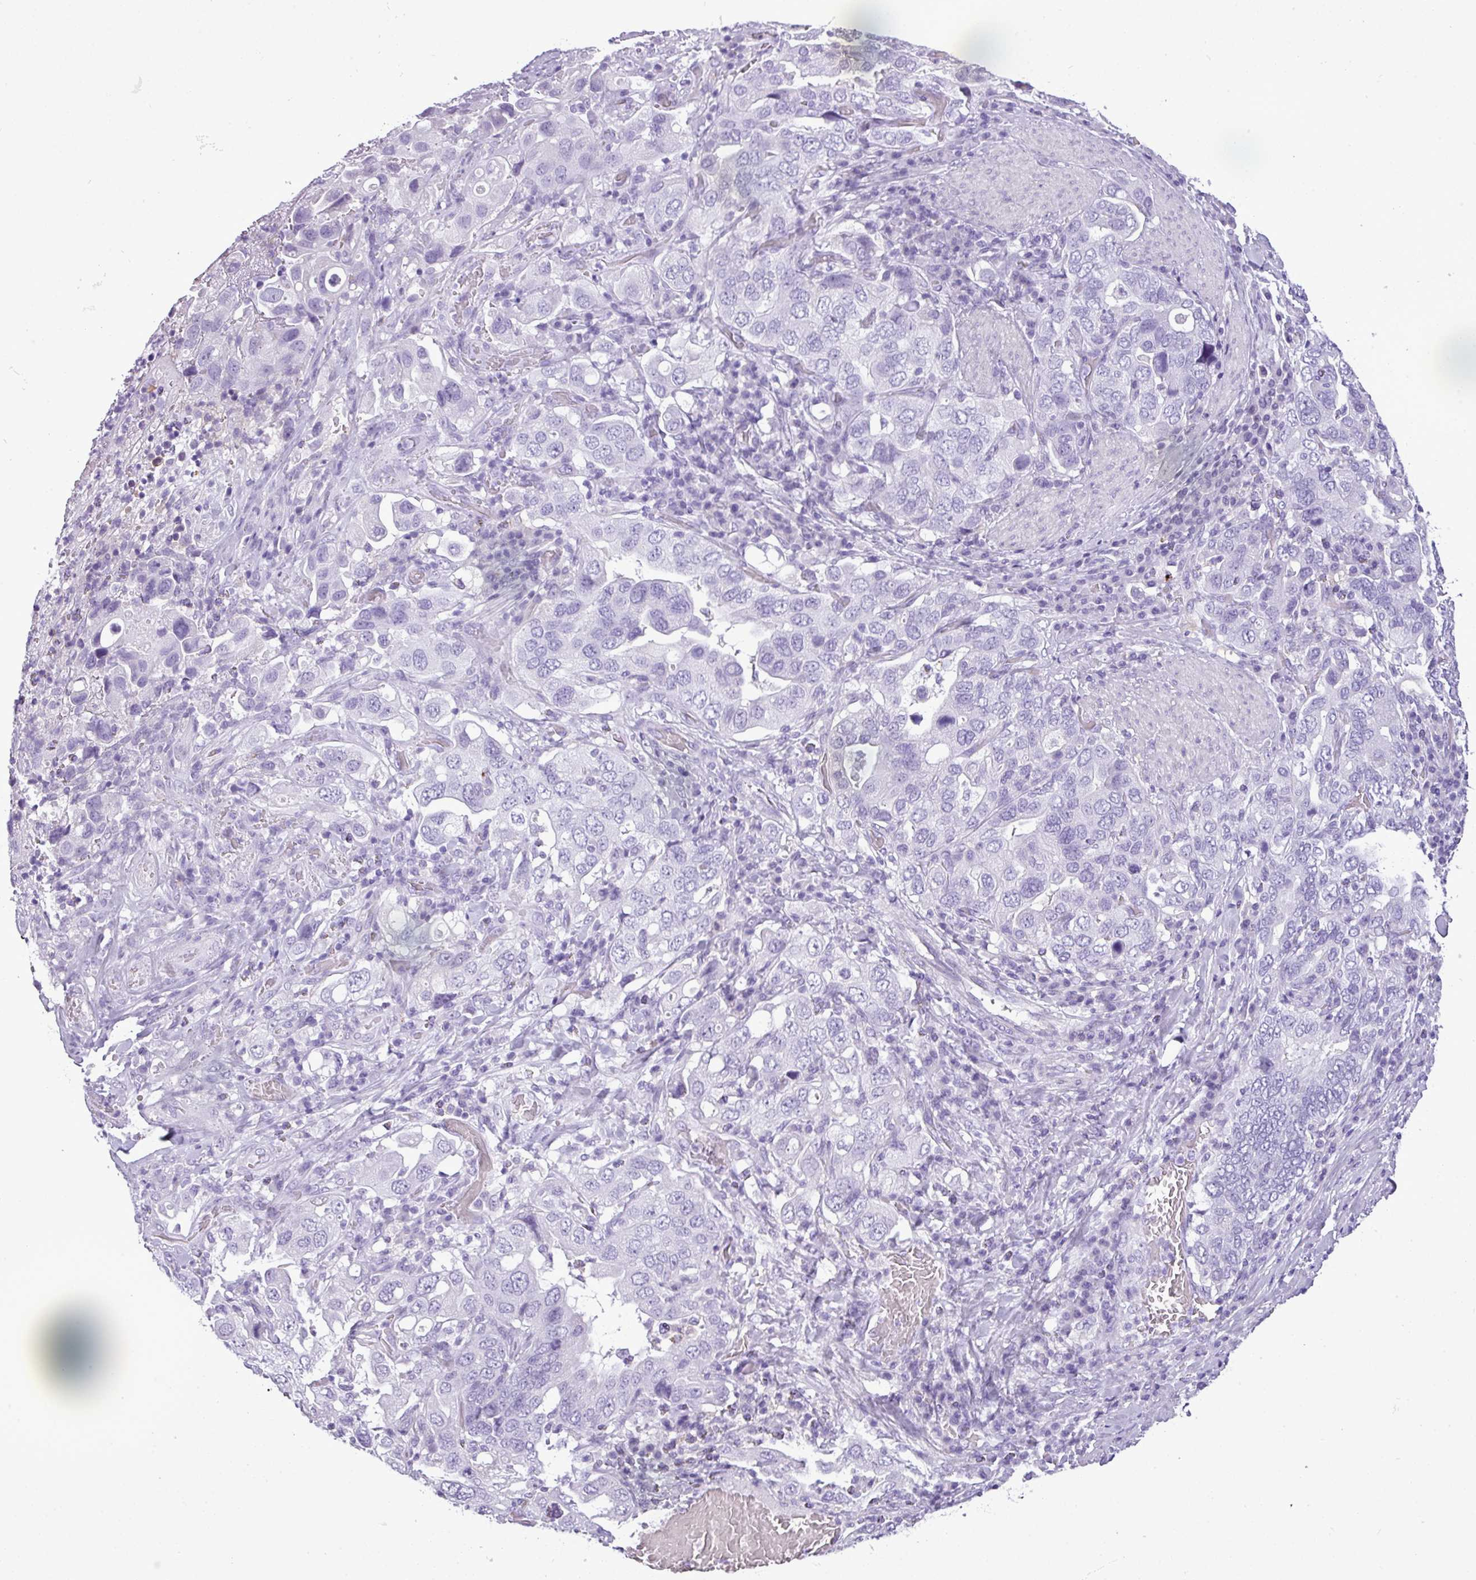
{"staining": {"intensity": "negative", "quantity": "none", "location": "none"}, "tissue": "stomach cancer", "cell_type": "Tumor cells", "image_type": "cancer", "snomed": [{"axis": "morphology", "description": "Adenocarcinoma, NOS"}, {"axis": "topography", "description": "Stomach, upper"}], "caption": "A photomicrograph of human adenocarcinoma (stomach) is negative for staining in tumor cells. Brightfield microscopy of immunohistochemistry (IHC) stained with DAB (3,3'-diaminobenzidine) (brown) and hematoxylin (blue), captured at high magnification.", "gene": "RBMXL2", "patient": {"sex": "male", "age": 62}}